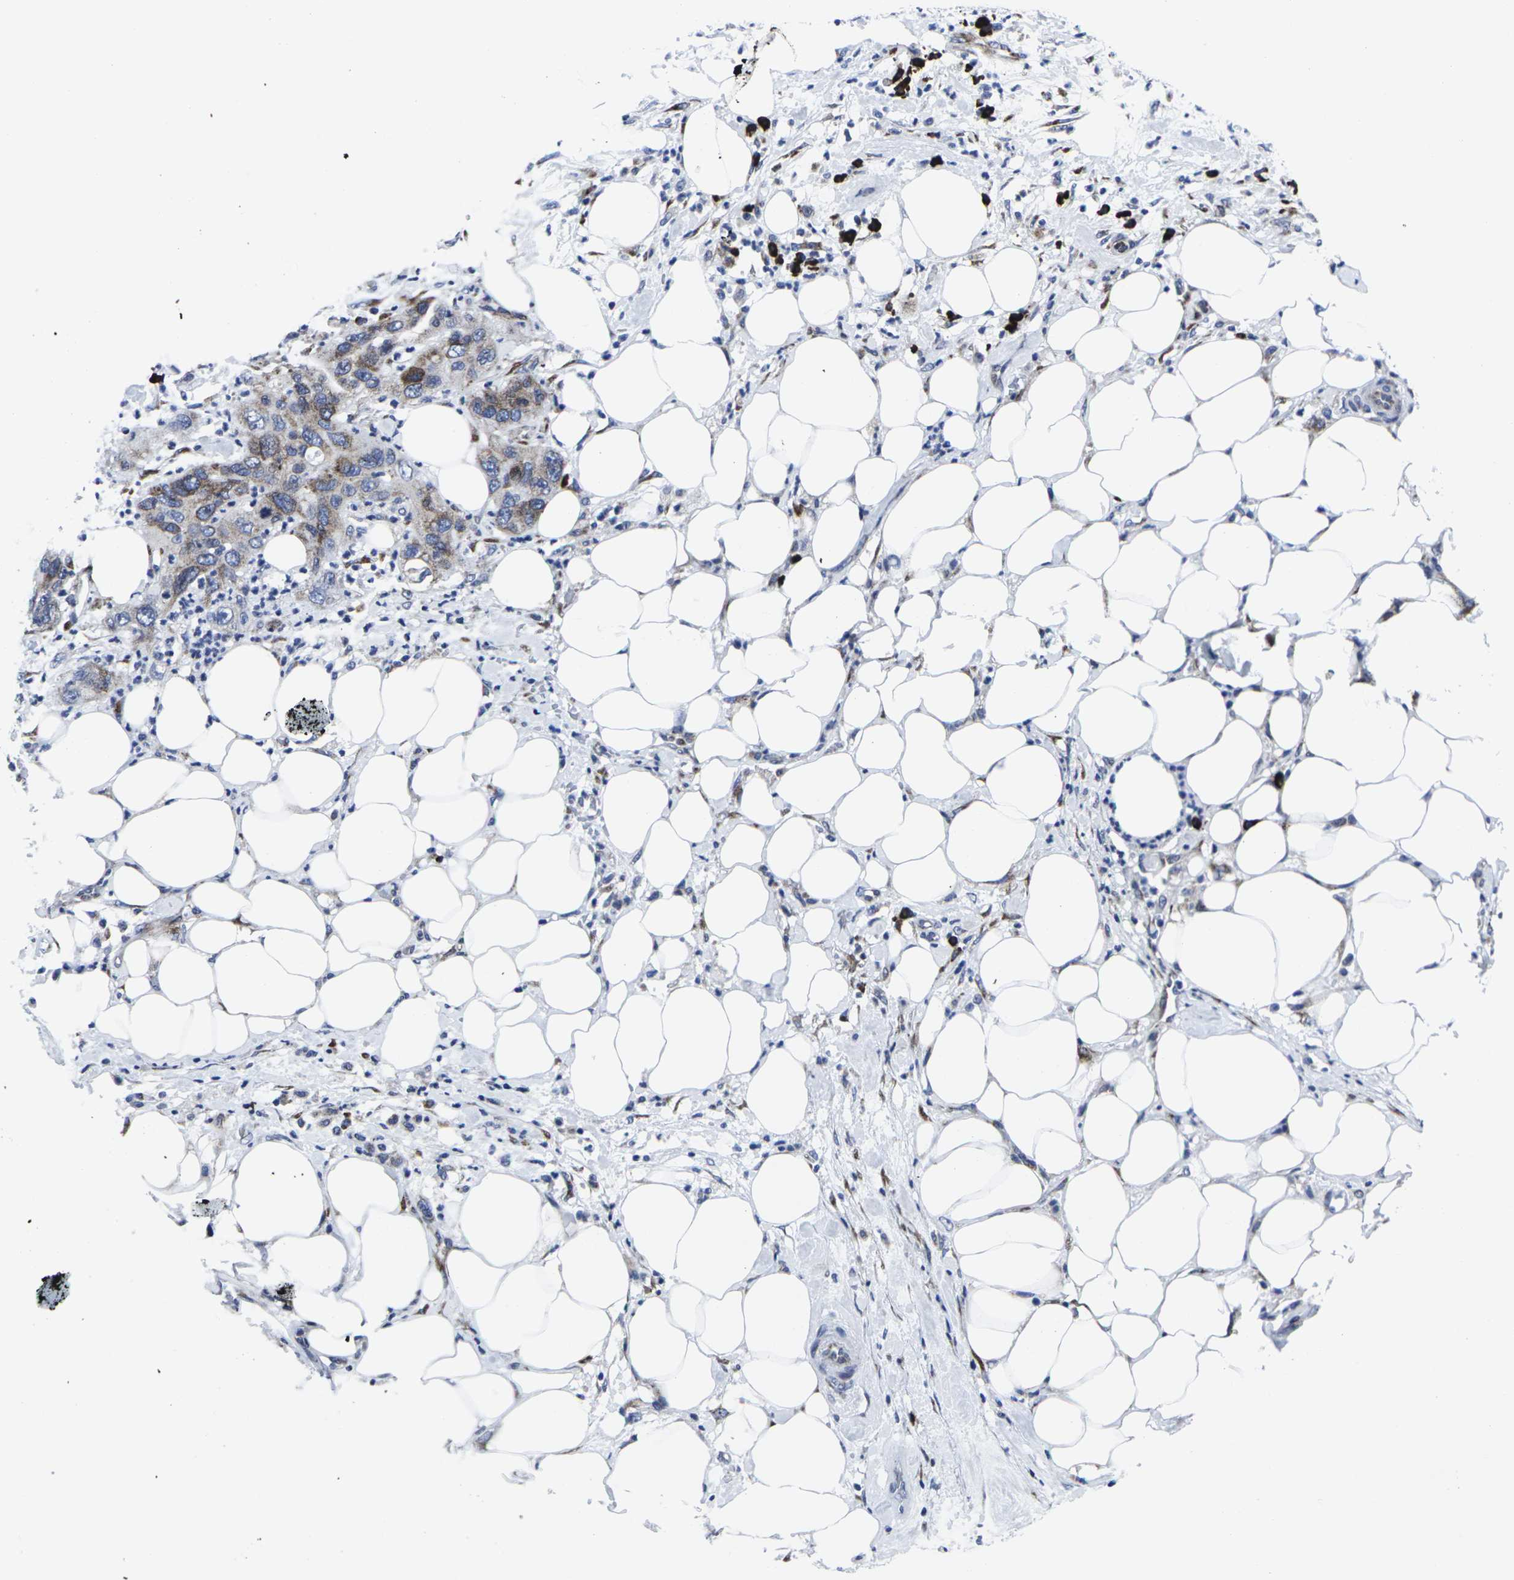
{"staining": {"intensity": "moderate", "quantity": "25%-75%", "location": "cytoplasmic/membranous"}, "tissue": "pancreatic cancer", "cell_type": "Tumor cells", "image_type": "cancer", "snomed": [{"axis": "morphology", "description": "Adenocarcinoma, NOS"}, {"axis": "topography", "description": "Pancreas"}], "caption": "Immunohistochemical staining of human pancreatic adenocarcinoma reveals medium levels of moderate cytoplasmic/membranous staining in about 25%-75% of tumor cells. The protein of interest is stained brown, and the nuclei are stained in blue (DAB (3,3'-diaminobenzidine) IHC with brightfield microscopy, high magnification).", "gene": "RPN1", "patient": {"sex": "female", "age": 71}}